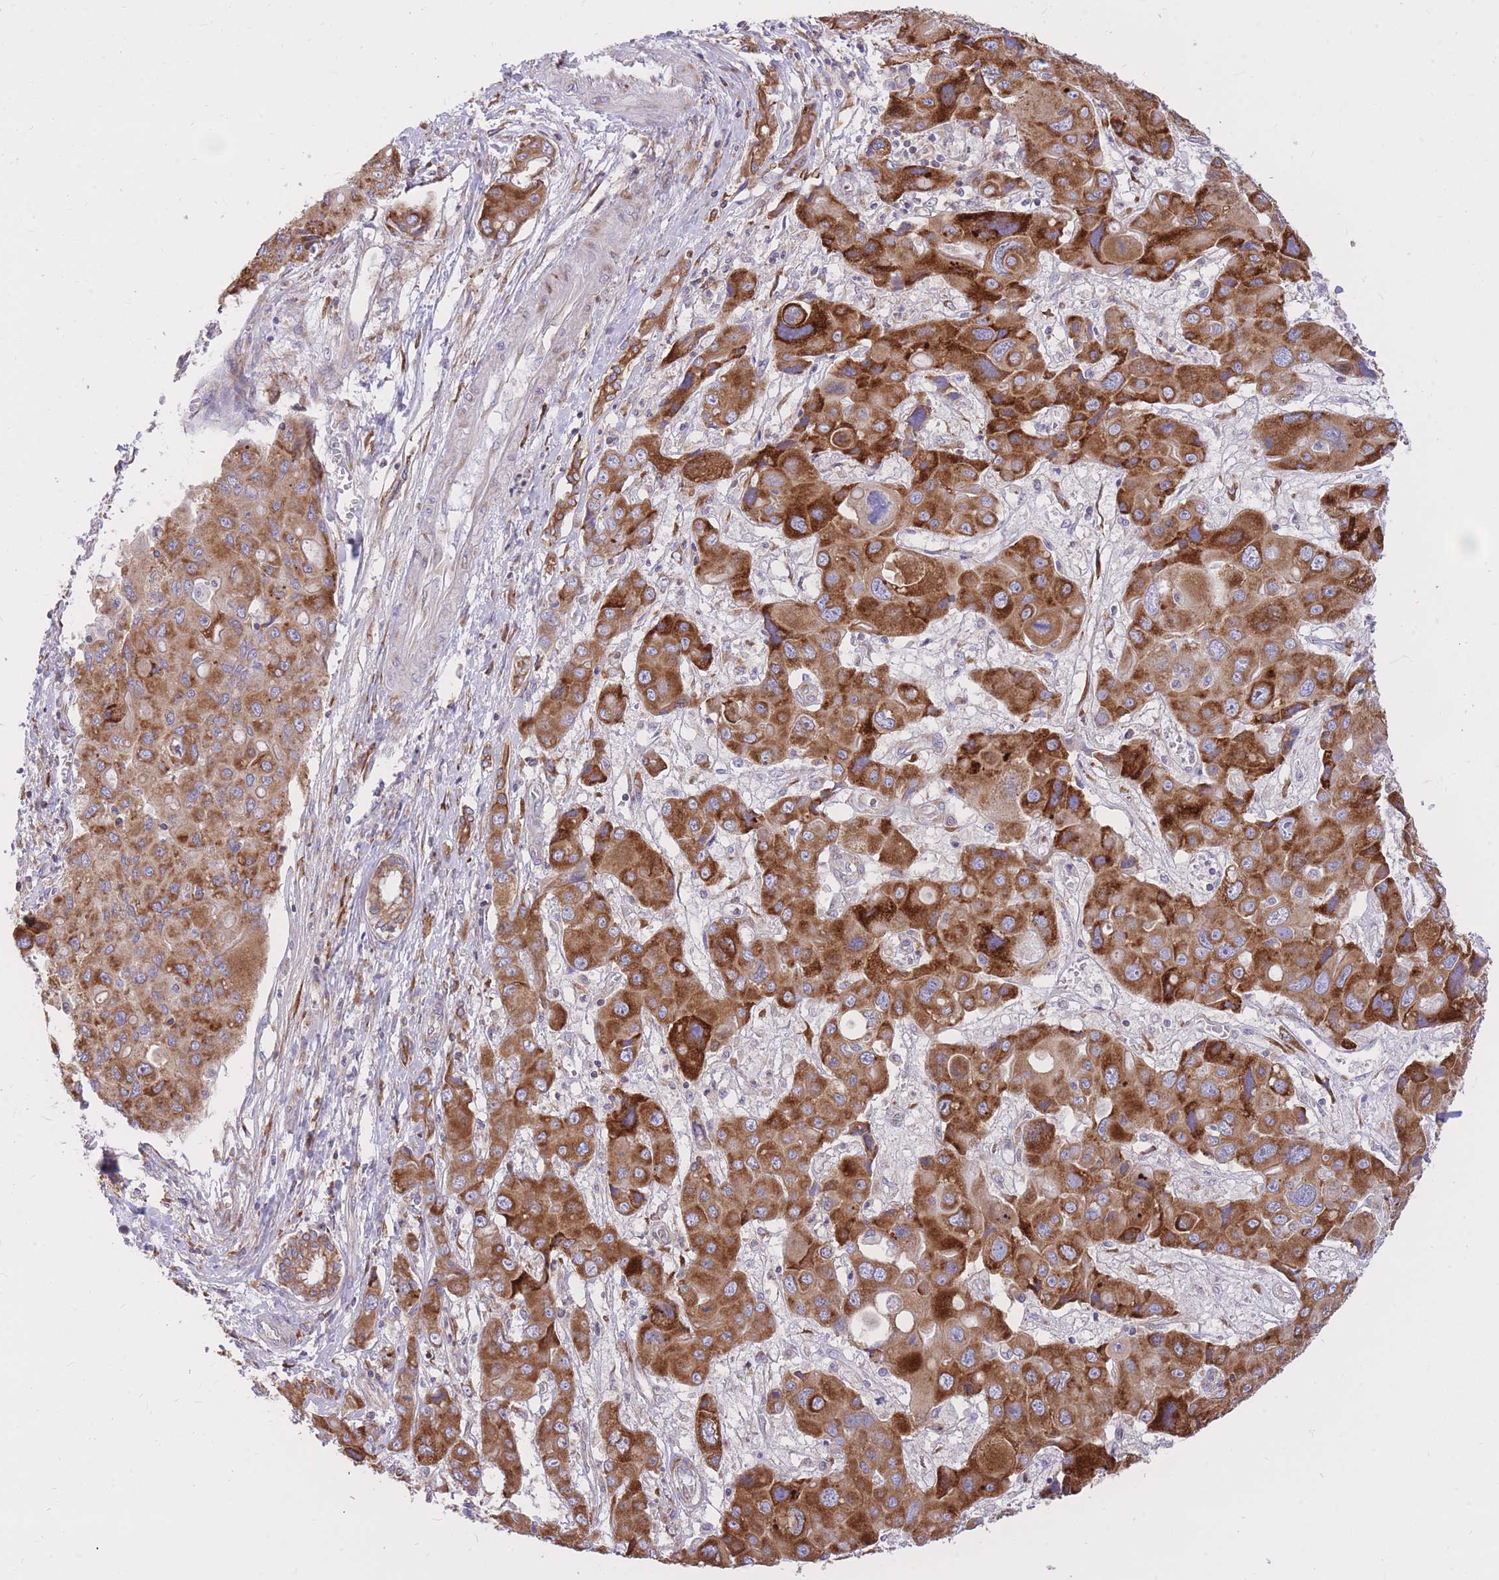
{"staining": {"intensity": "strong", "quantity": ">75%", "location": "cytoplasmic/membranous"}, "tissue": "liver cancer", "cell_type": "Tumor cells", "image_type": "cancer", "snomed": [{"axis": "morphology", "description": "Cholangiocarcinoma"}, {"axis": "topography", "description": "Liver"}], "caption": "Immunohistochemistry (IHC) staining of liver cholangiocarcinoma, which demonstrates high levels of strong cytoplasmic/membranous staining in approximately >75% of tumor cells indicating strong cytoplasmic/membranous protein positivity. The staining was performed using DAB (brown) for protein detection and nuclei were counterstained in hematoxylin (blue).", "gene": "GBP7", "patient": {"sex": "male", "age": 67}}